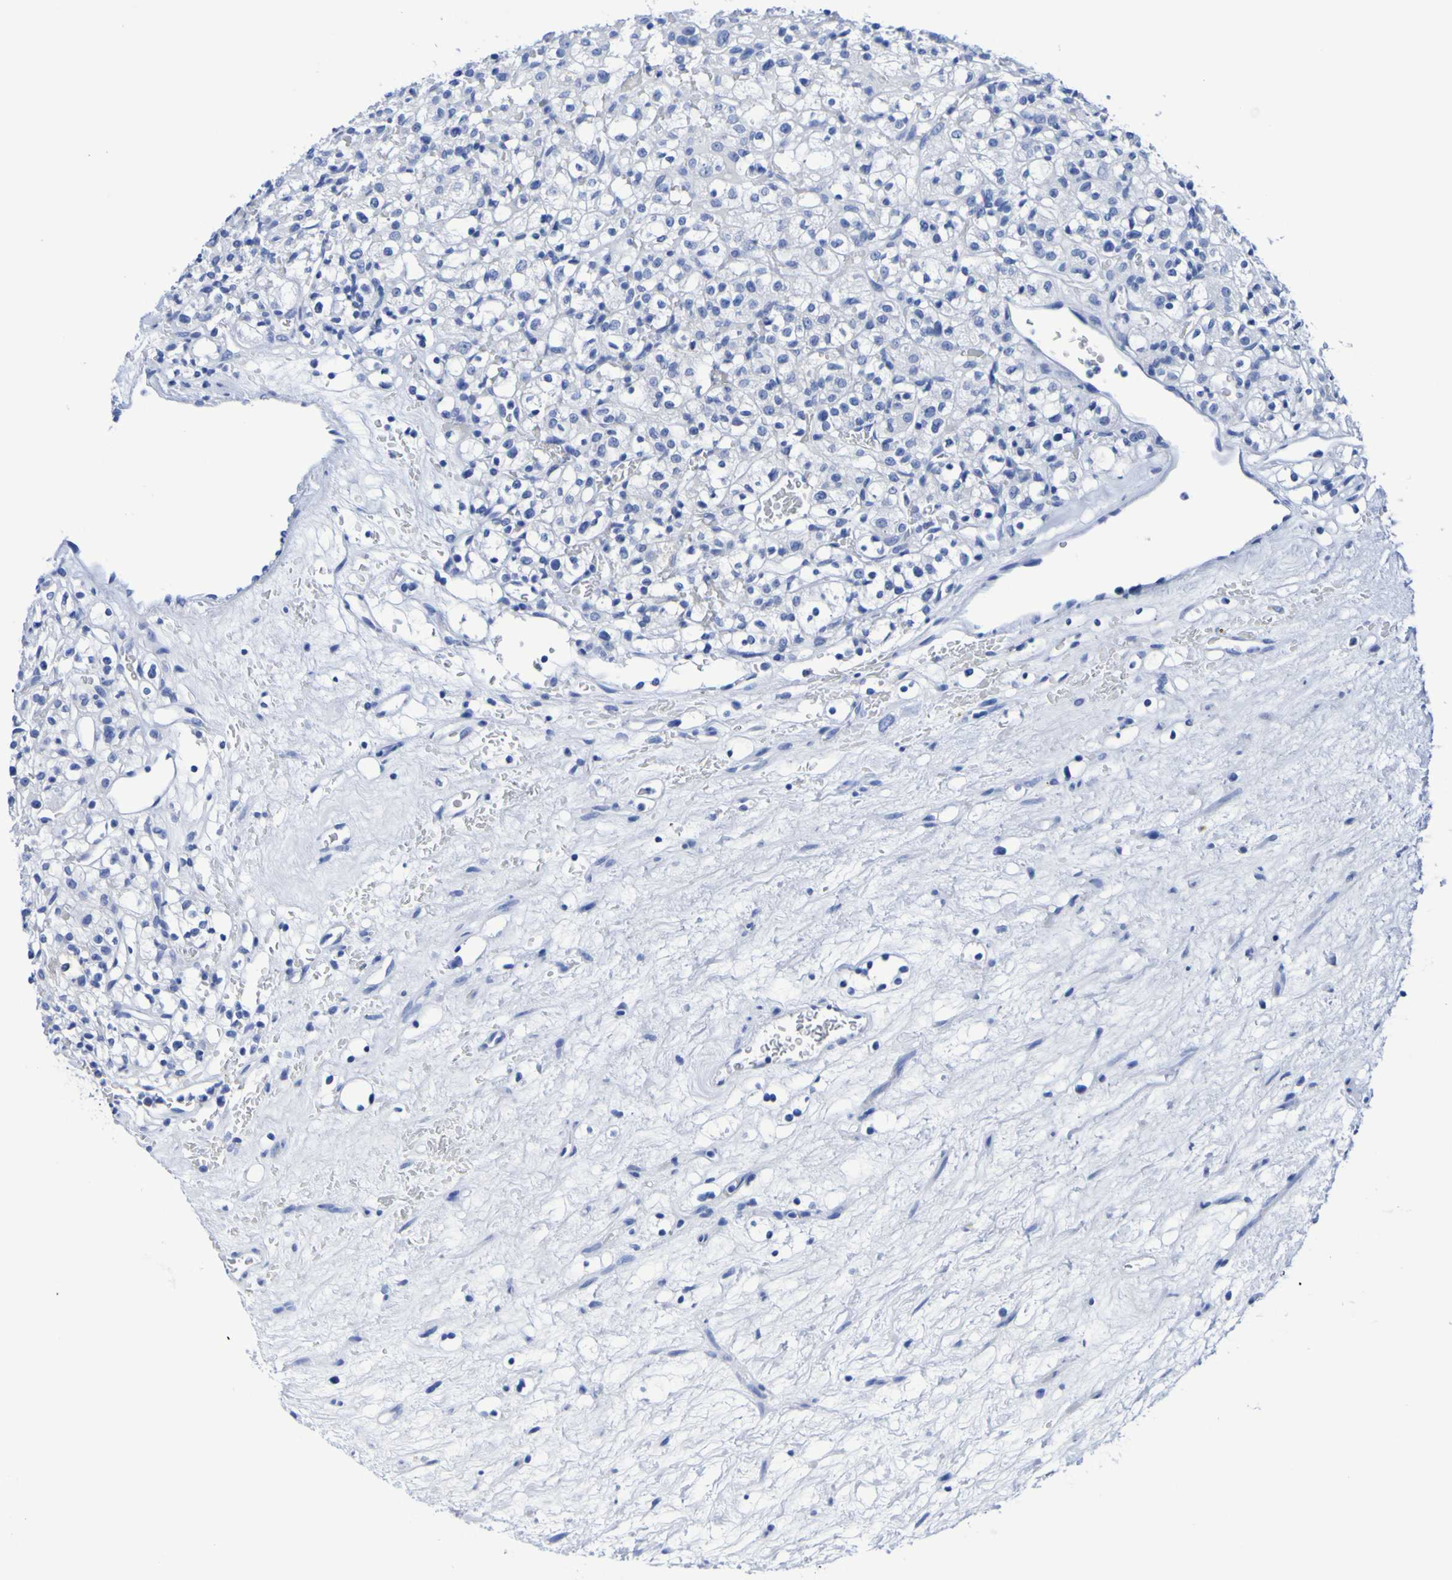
{"staining": {"intensity": "negative", "quantity": "none", "location": "none"}, "tissue": "renal cancer", "cell_type": "Tumor cells", "image_type": "cancer", "snomed": [{"axis": "morphology", "description": "Normal tissue, NOS"}, {"axis": "morphology", "description": "Adenocarcinoma, NOS"}, {"axis": "topography", "description": "Kidney"}], "caption": "Protein analysis of renal cancer reveals no significant positivity in tumor cells.", "gene": "DPEP1", "patient": {"sex": "female", "age": 72}}